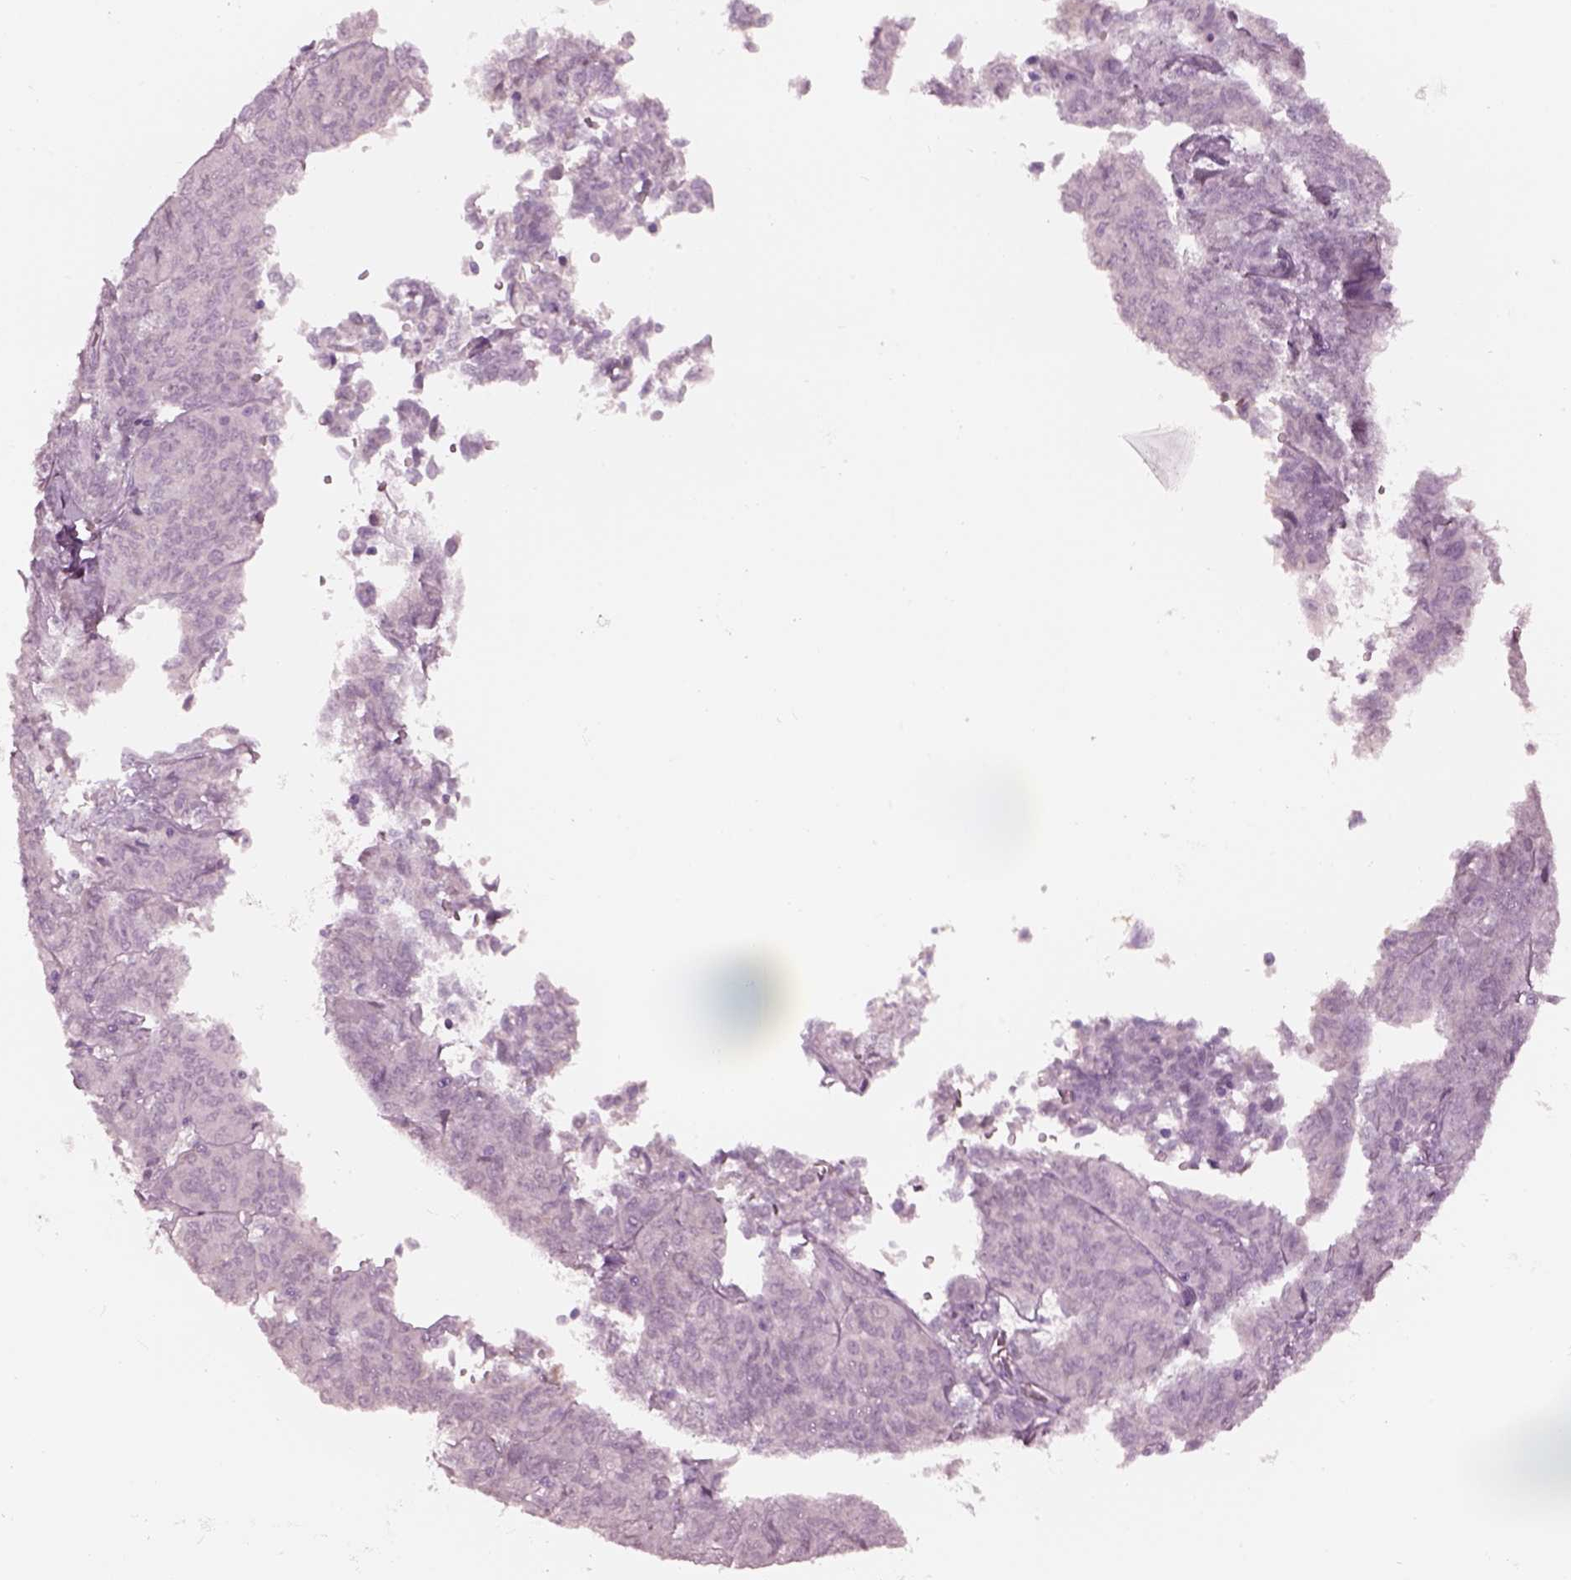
{"staining": {"intensity": "negative", "quantity": "none", "location": "none"}, "tissue": "ovarian cancer", "cell_type": "Tumor cells", "image_type": "cancer", "snomed": [{"axis": "morphology", "description": "Carcinoma, endometroid"}, {"axis": "topography", "description": "Ovary"}], "caption": "Human endometroid carcinoma (ovarian) stained for a protein using immunohistochemistry (IHC) exhibits no positivity in tumor cells.", "gene": "KRTAP24-1", "patient": {"sex": "female", "age": 80}}